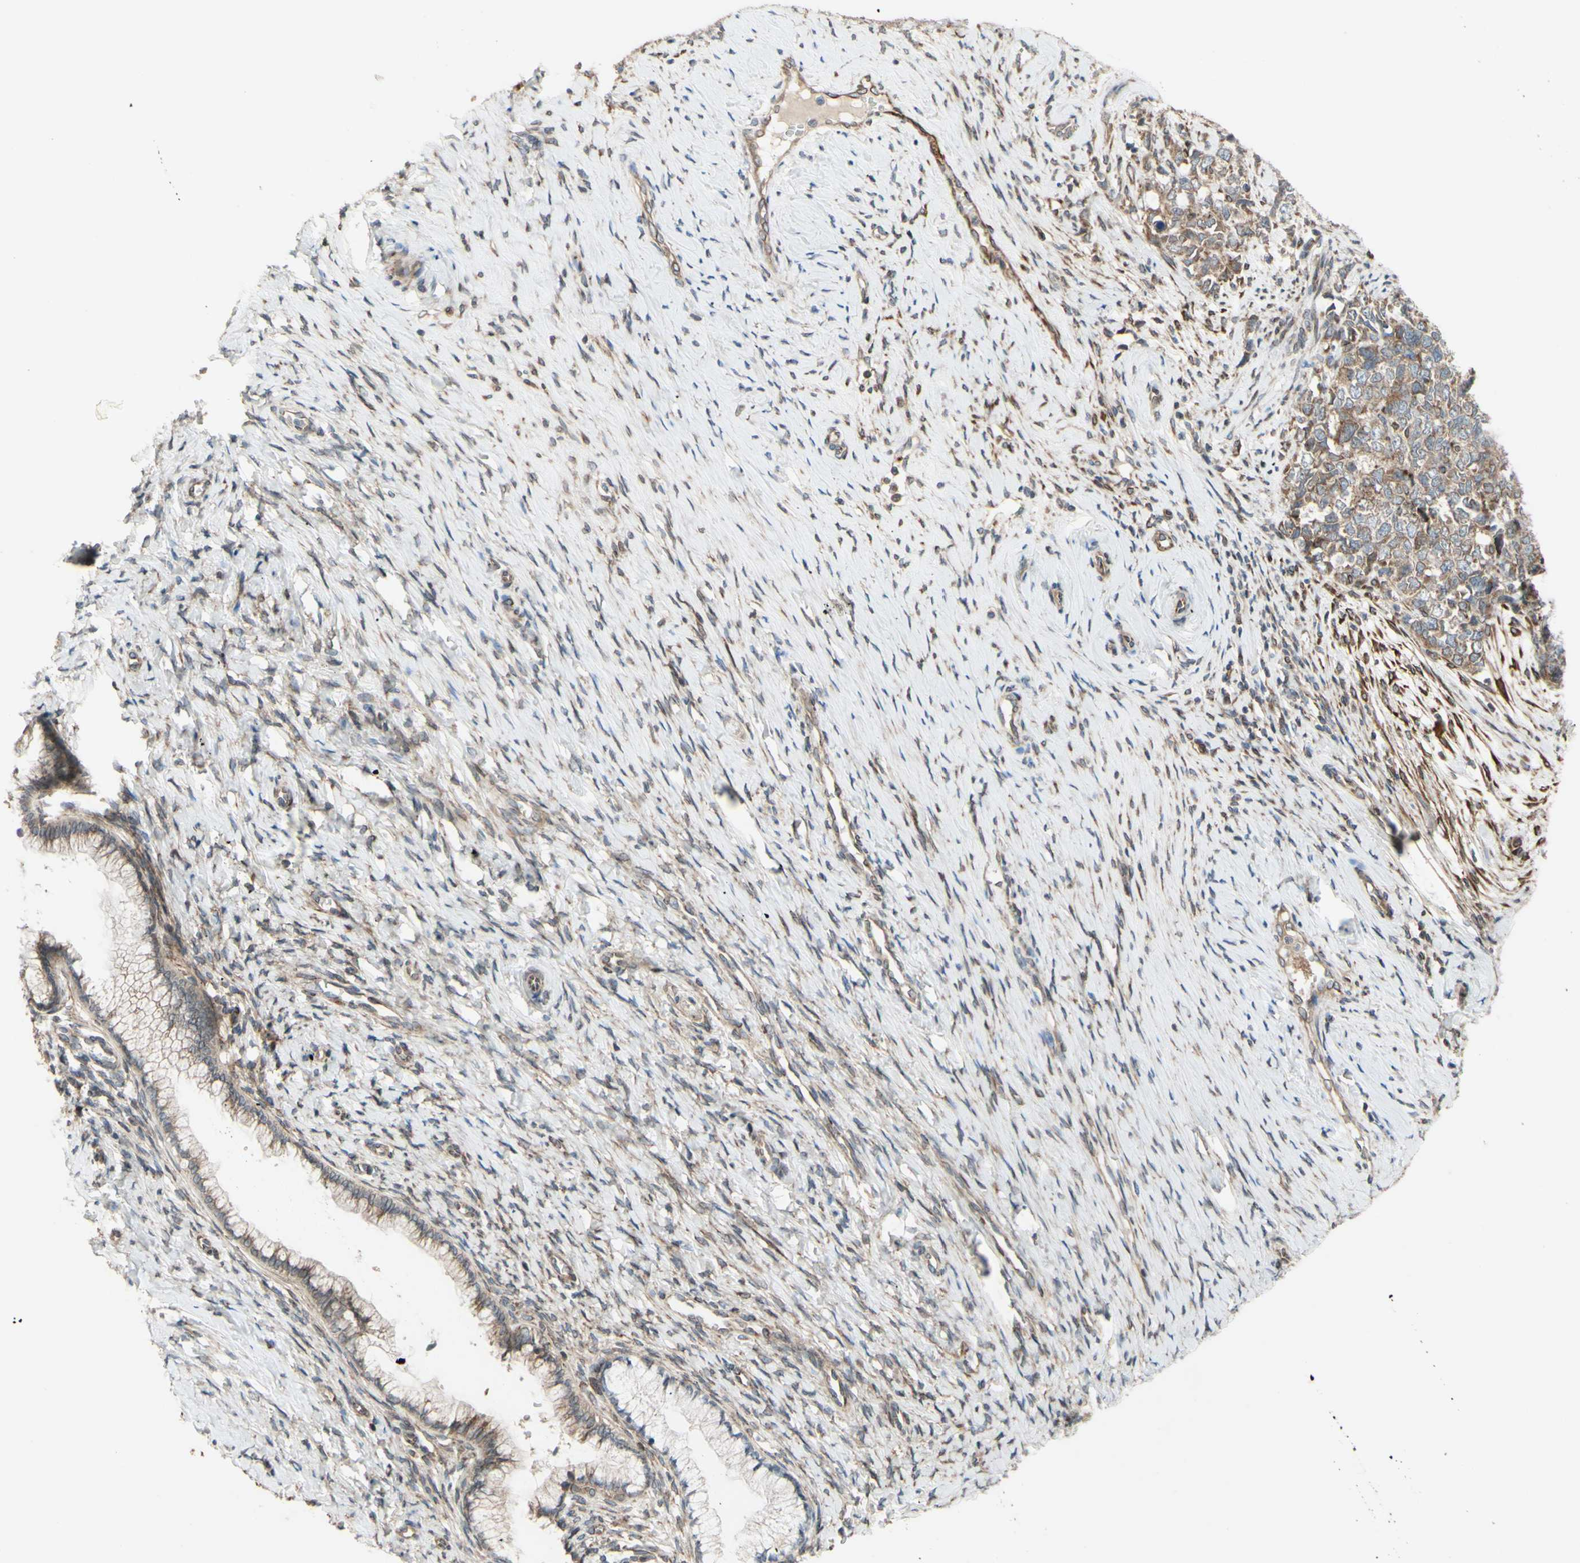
{"staining": {"intensity": "weak", "quantity": ">75%", "location": "cytoplasmic/membranous"}, "tissue": "cervical cancer", "cell_type": "Tumor cells", "image_type": "cancer", "snomed": [{"axis": "morphology", "description": "Squamous cell carcinoma, NOS"}, {"axis": "topography", "description": "Cervix"}], "caption": "High-magnification brightfield microscopy of cervical cancer stained with DAB (3,3'-diaminobenzidine) (brown) and counterstained with hematoxylin (blue). tumor cells exhibit weak cytoplasmic/membranous expression is appreciated in approximately>75% of cells.", "gene": "PRAF2", "patient": {"sex": "female", "age": 63}}